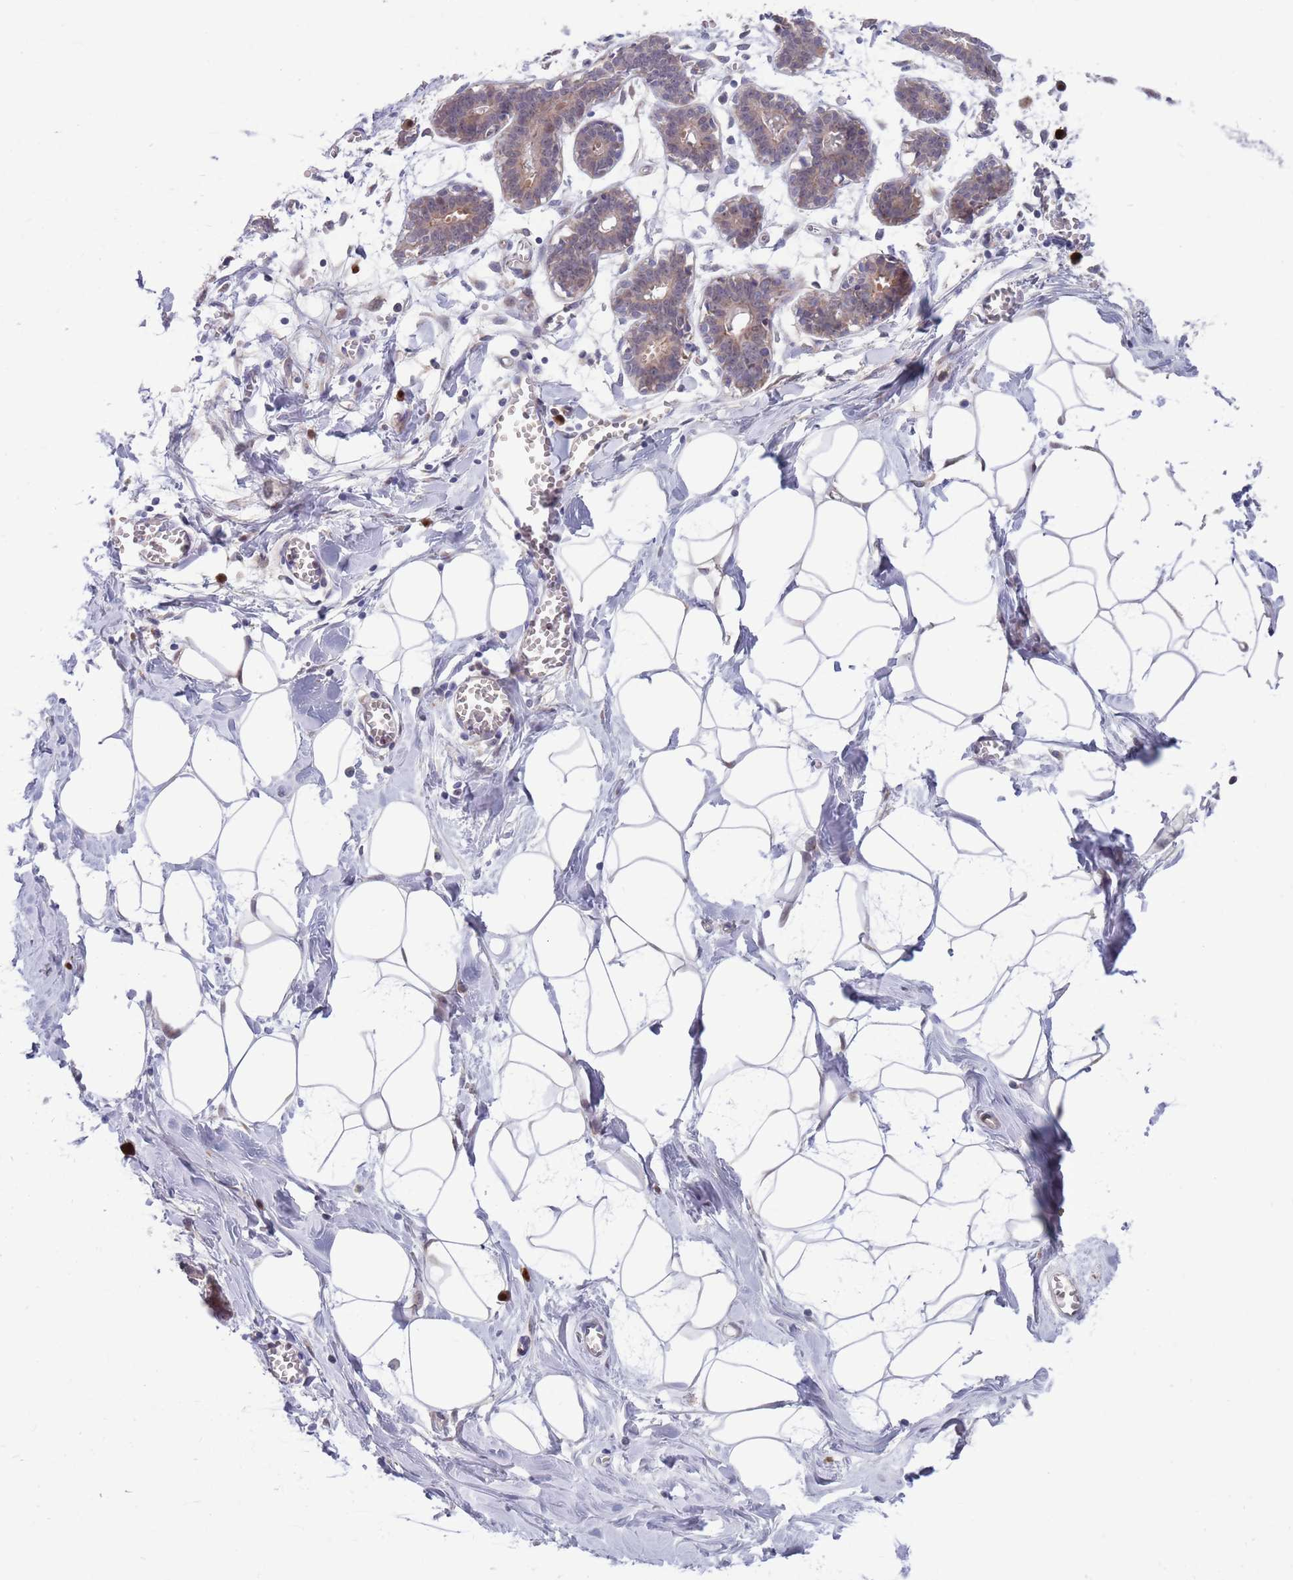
{"staining": {"intensity": "negative", "quantity": "none", "location": "none"}, "tissue": "breast", "cell_type": "Adipocytes", "image_type": "normal", "snomed": [{"axis": "morphology", "description": "Normal tissue, NOS"}, {"axis": "topography", "description": "Breast"}], "caption": "Immunohistochemistry image of normal human breast stained for a protein (brown), which displays no positivity in adipocytes. The staining is performed using DAB brown chromogen with nuclei counter-stained in using hematoxylin.", "gene": "KLHL29", "patient": {"sex": "female", "age": 27}}